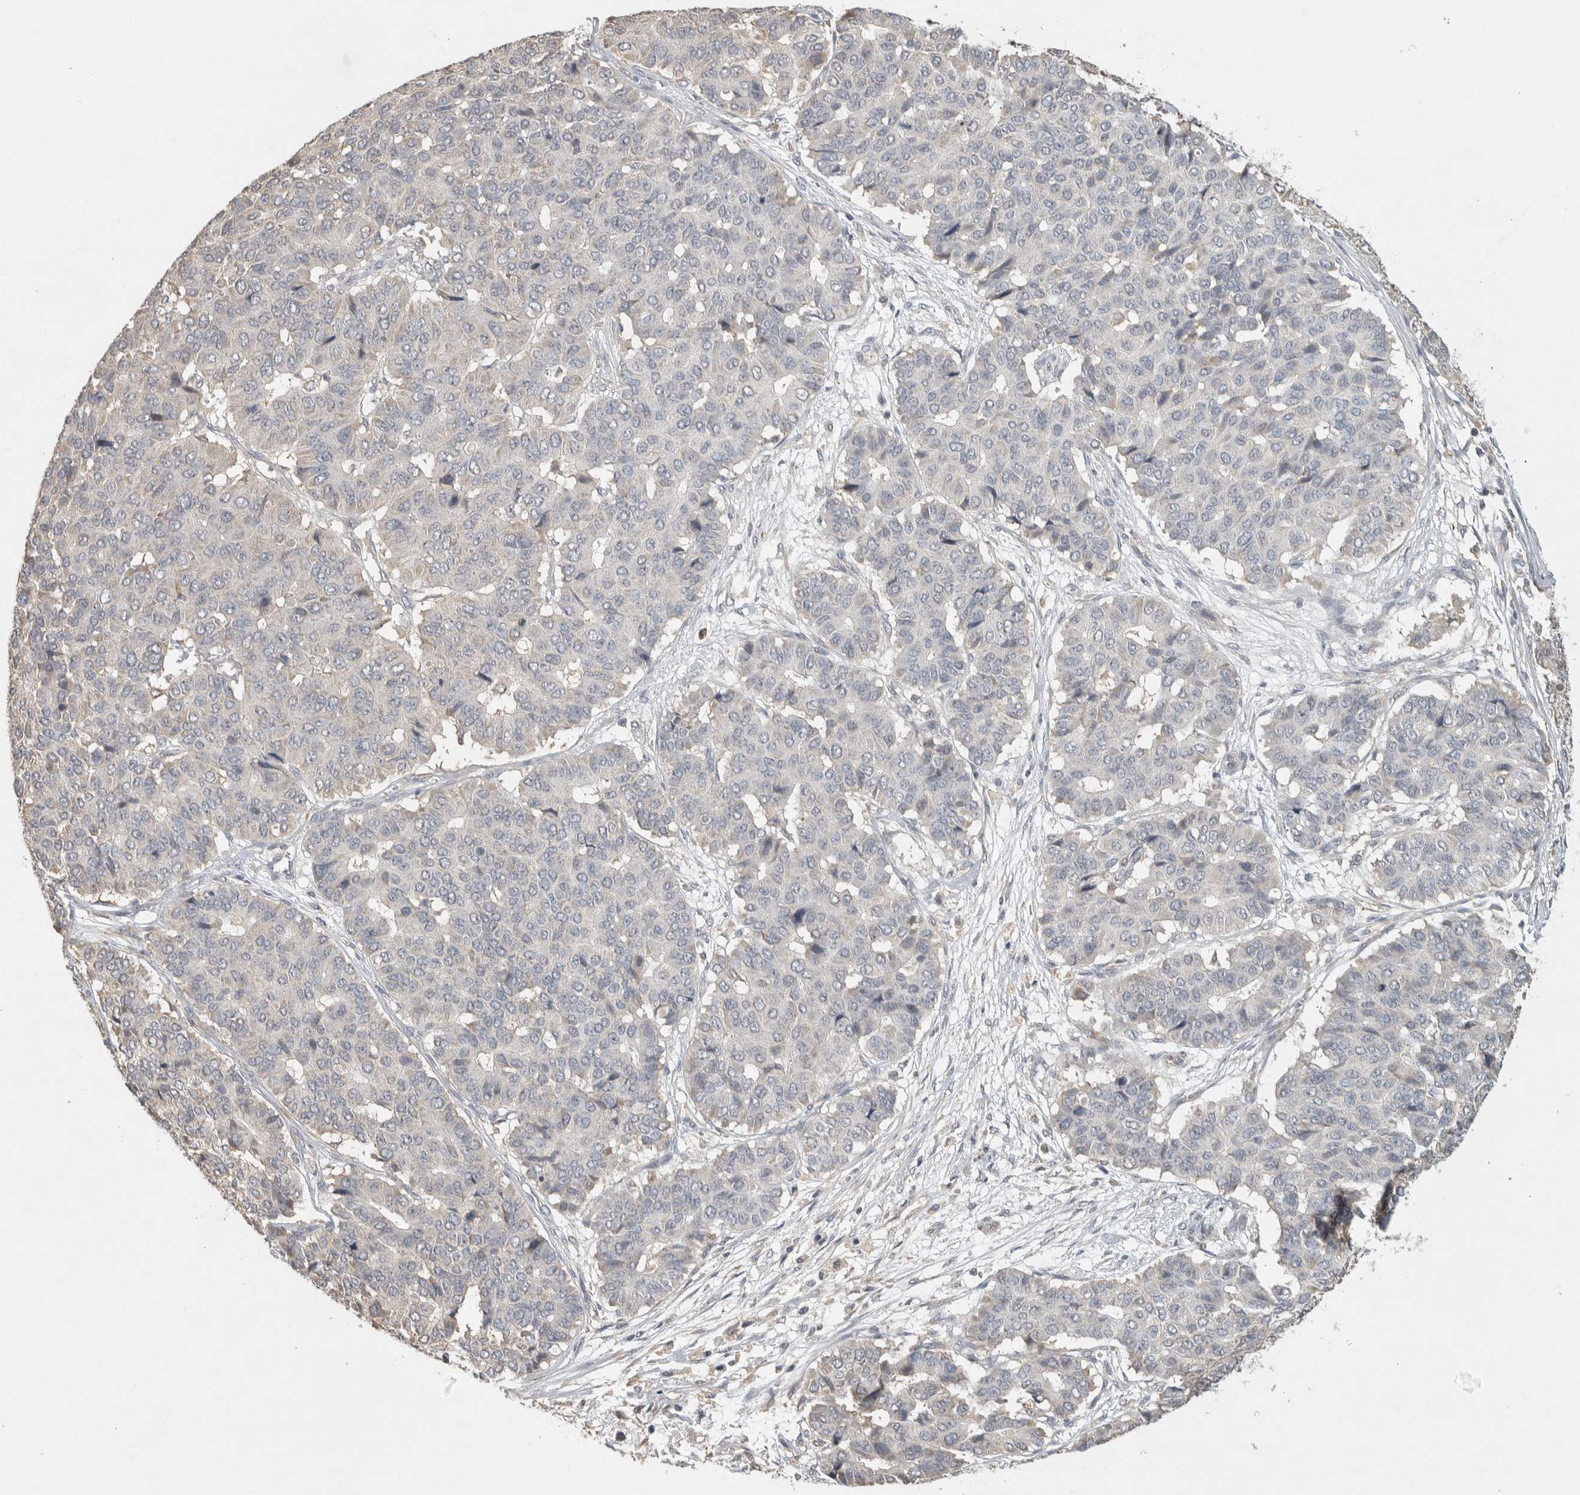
{"staining": {"intensity": "negative", "quantity": "none", "location": "none"}, "tissue": "pancreatic cancer", "cell_type": "Tumor cells", "image_type": "cancer", "snomed": [{"axis": "morphology", "description": "Adenocarcinoma, NOS"}, {"axis": "topography", "description": "Pancreas"}], "caption": "A high-resolution histopathology image shows immunohistochemistry (IHC) staining of pancreatic cancer (adenocarcinoma), which displays no significant staining in tumor cells.", "gene": "EIF3H", "patient": {"sex": "male", "age": 50}}